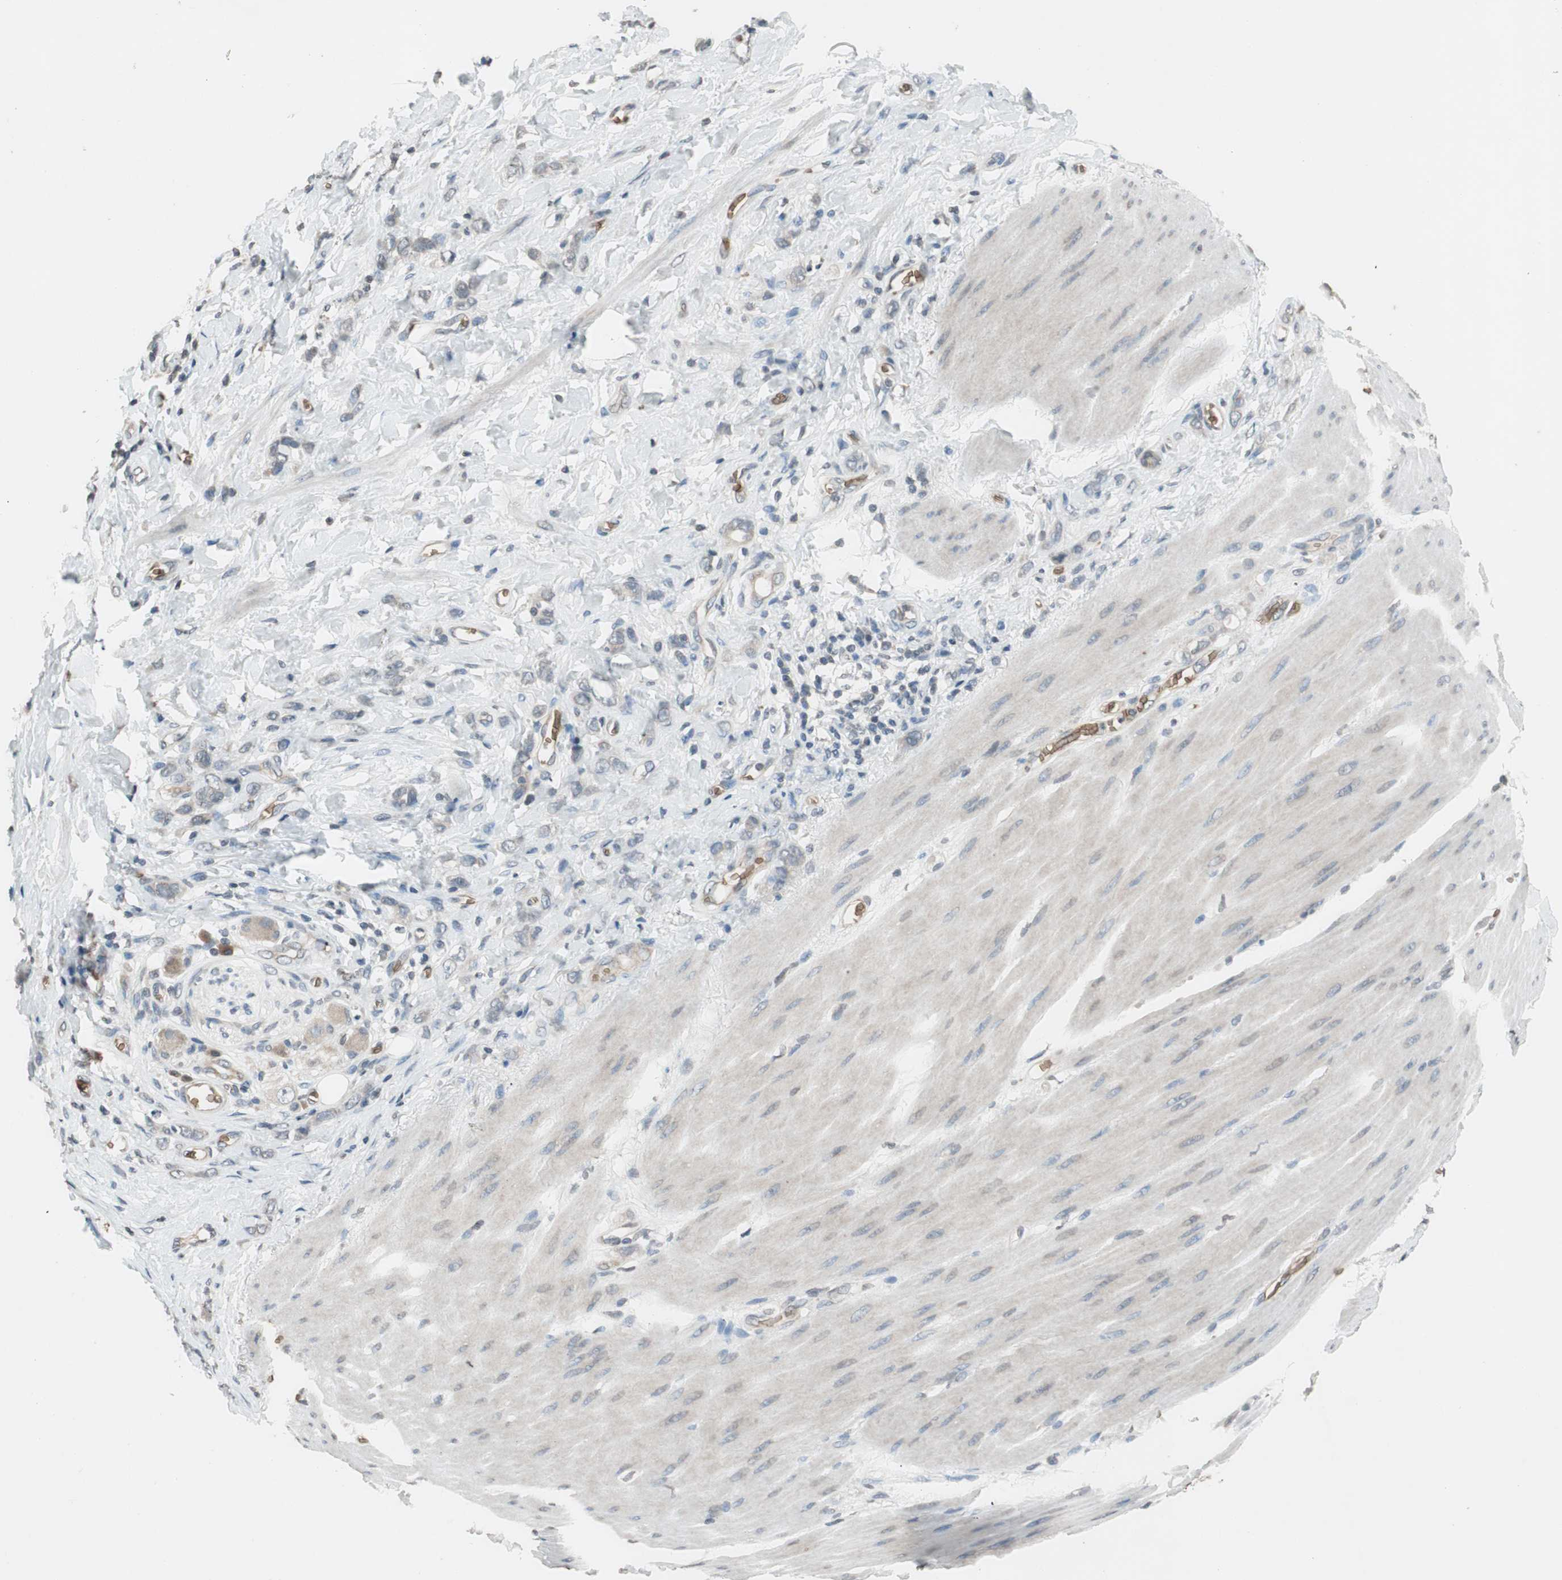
{"staining": {"intensity": "weak", "quantity": ">75%", "location": "cytoplasmic/membranous"}, "tissue": "stomach cancer", "cell_type": "Tumor cells", "image_type": "cancer", "snomed": [{"axis": "morphology", "description": "Adenocarcinoma, NOS"}, {"axis": "topography", "description": "Stomach"}], "caption": "A brown stain labels weak cytoplasmic/membranous expression of a protein in stomach cancer tumor cells.", "gene": "GYPC", "patient": {"sex": "male", "age": 82}}